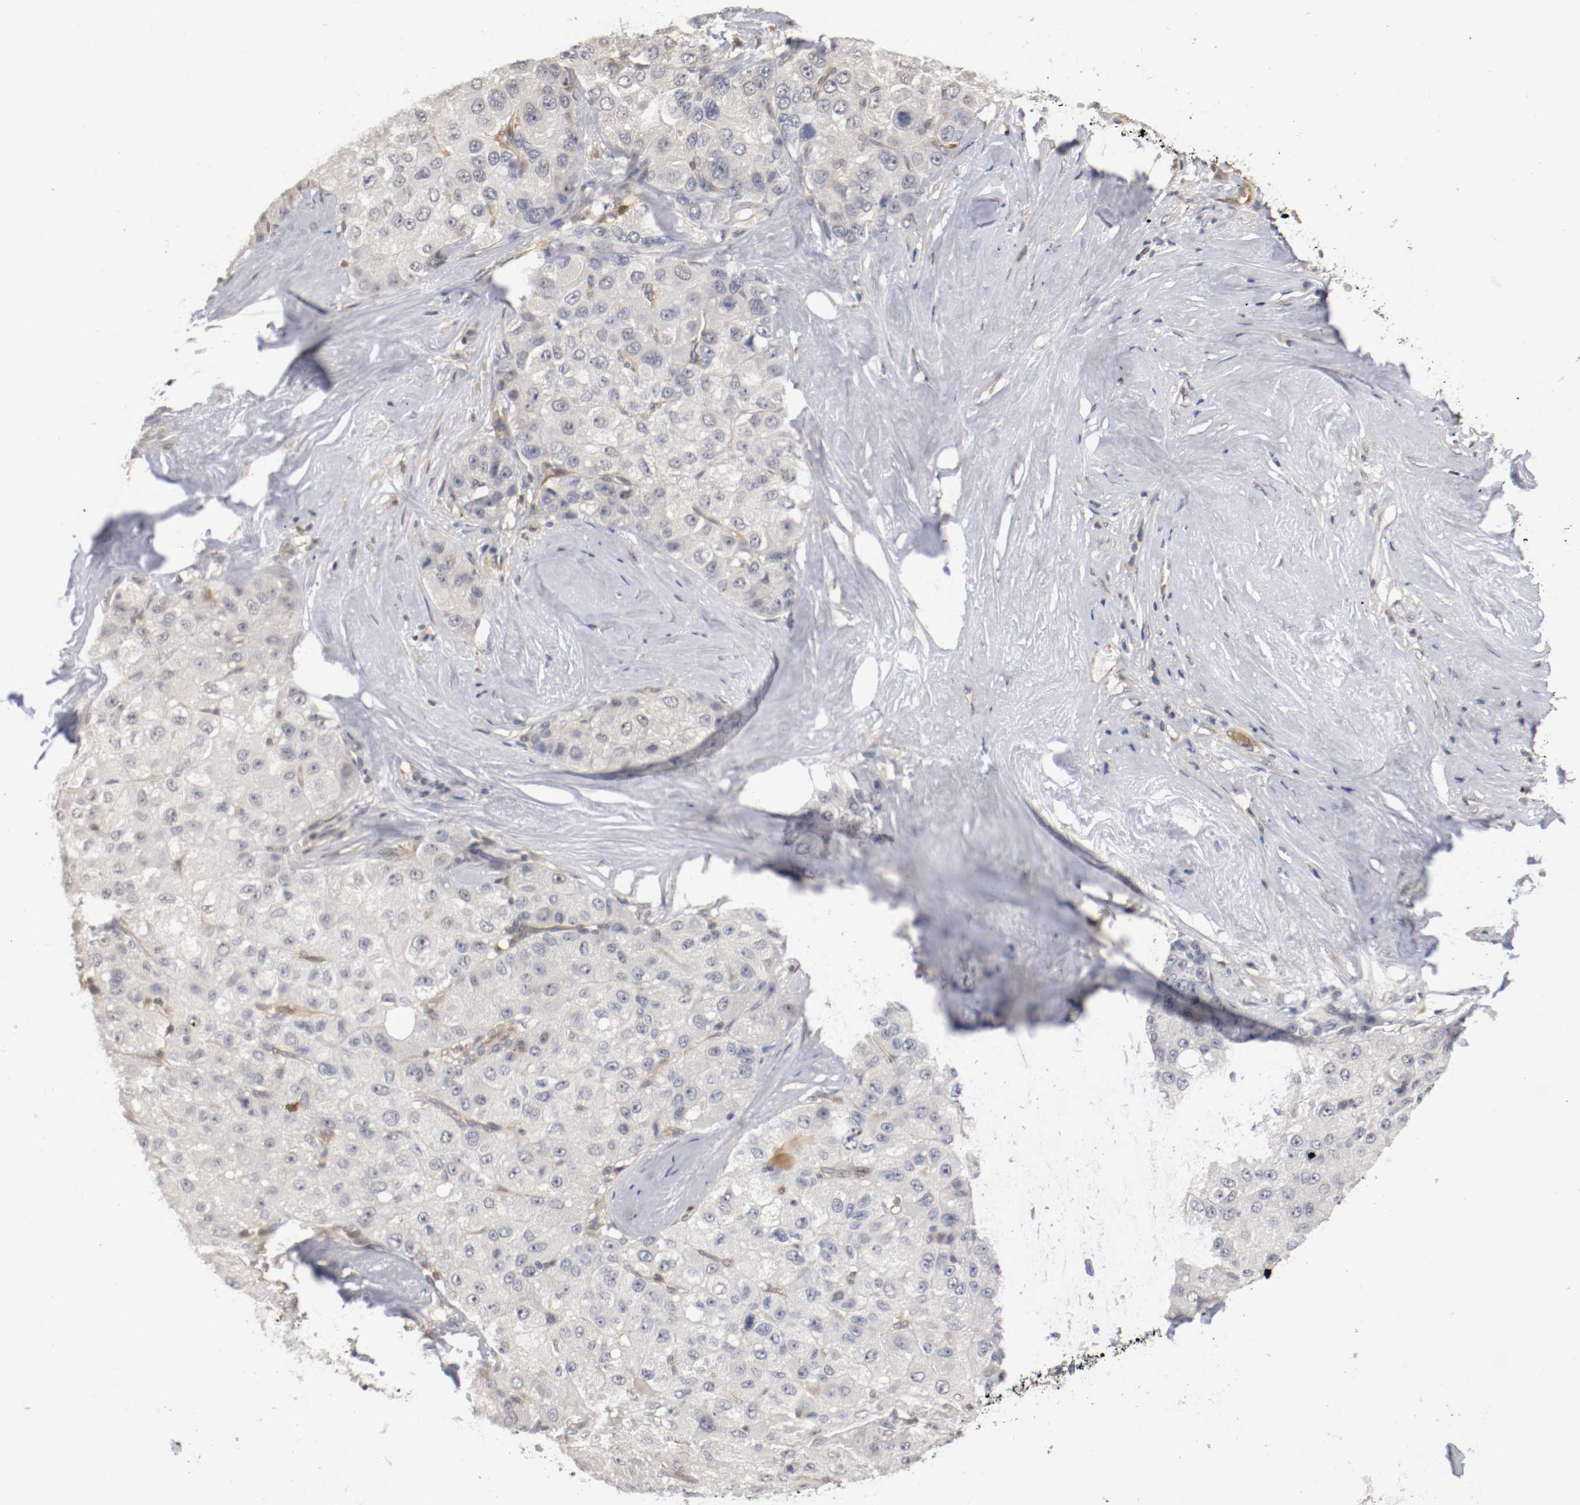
{"staining": {"intensity": "negative", "quantity": "none", "location": "none"}, "tissue": "liver cancer", "cell_type": "Tumor cells", "image_type": "cancer", "snomed": [{"axis": "morphology", "description": "Carcinoma, Hepatocellular, NOS"}, {"axis": "topography", "description": "Liver"}], "caption": "Tumor cells are negative for brown protein staining in liver cancer.", "gene": "RBM23", "patient": {"sex": "male", "age": 80}}